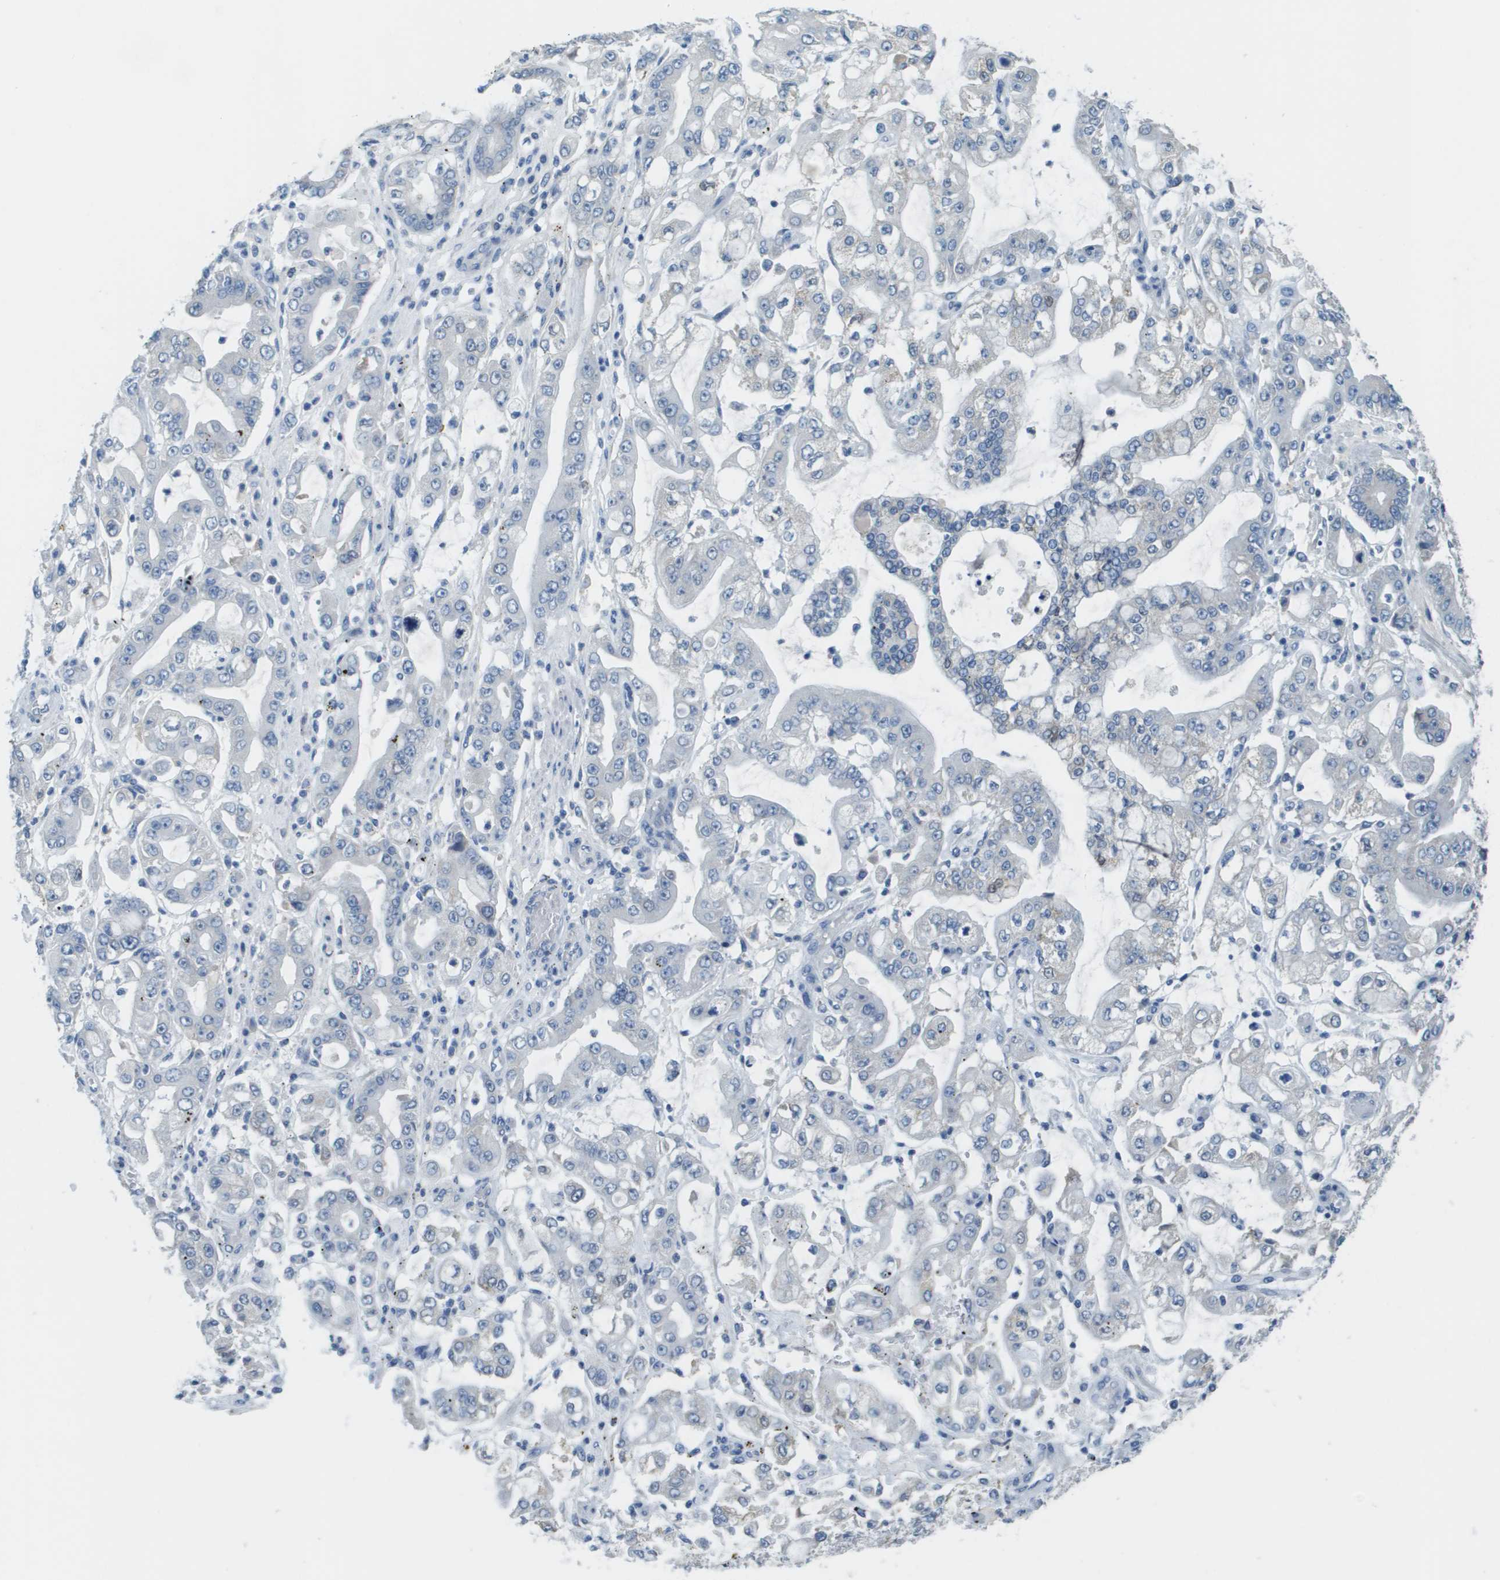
{"staining": {"intensity": "negative", "quantity": "none", "location": "none"}, "tissue": "stomach cancer", "cell_type": "Tumor cells", "image_type": "cancer", "snomed": [{"axis": "morphology", "description": "Adenocarcinoma, NOS"}, {"axis": "topography", "description": "Stomach"}], "caption": "Tumor cells are negative for brown protein staining in stomach cancer.", "gene": "PTGDR2", "patient": {"sex": "male", "age": 76}}